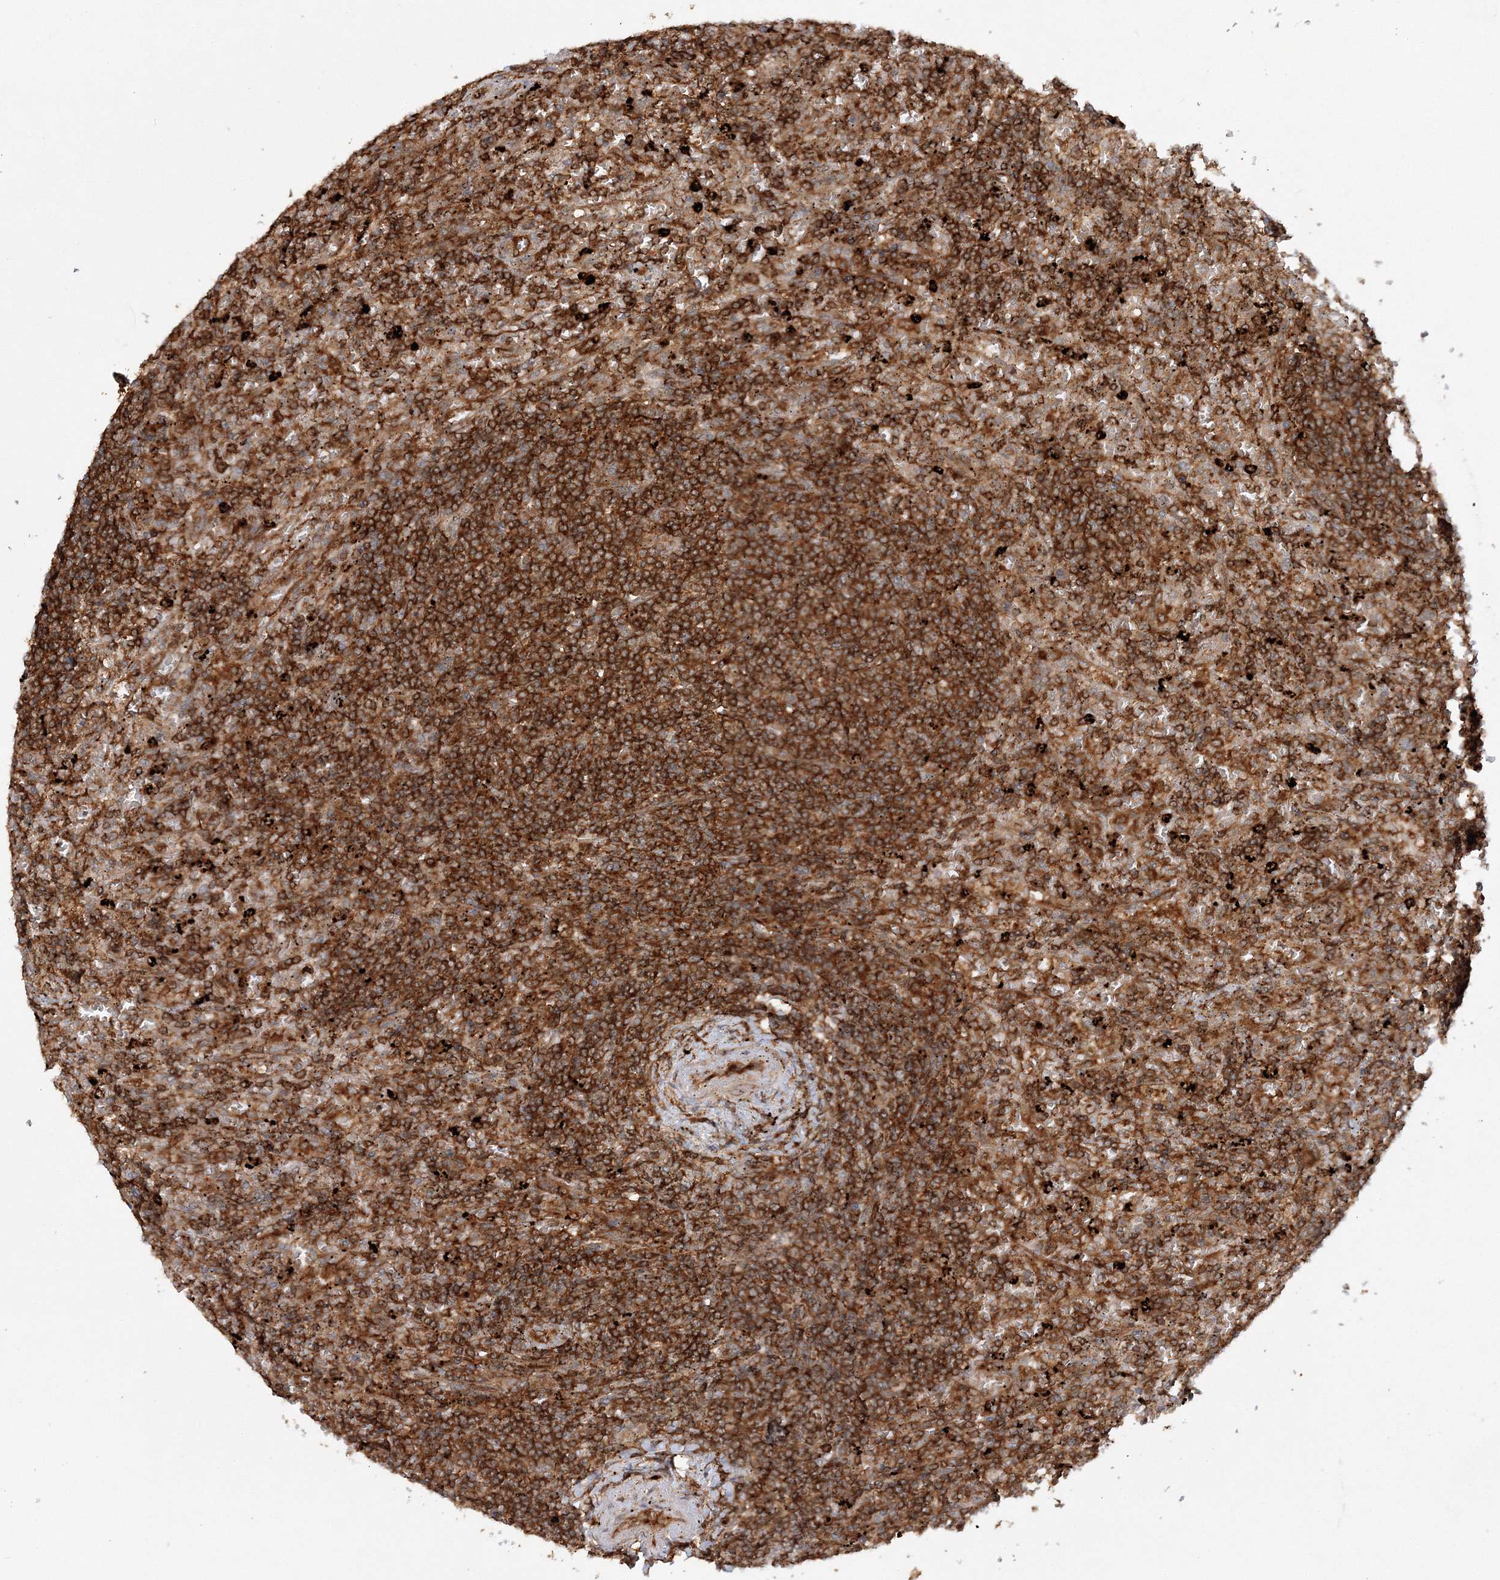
{"staining": {"intensity": "strong", "quantity": ">75%", "location": "cytoplasmic/membranous"}, "tissue": "lymphoma", "cell_type": "Tumor cells", "image_type": "cancer", "snomed": [{"axis": "morphology", "description": "Malignant lymphoma, non-Hodgkin's type, Low grade"}, {"axis": "topography", "description": "Spleen"}], "caption": "The micrograph demonstrates staining of low-grade malignant lymphoma, non-Hodgkin's type, revealing strong cytoplasmic/membranous protein positivity (brown color) within tumor cells.", "gene": "WDR37", "patient": {"sex": "male", "age": 76}}